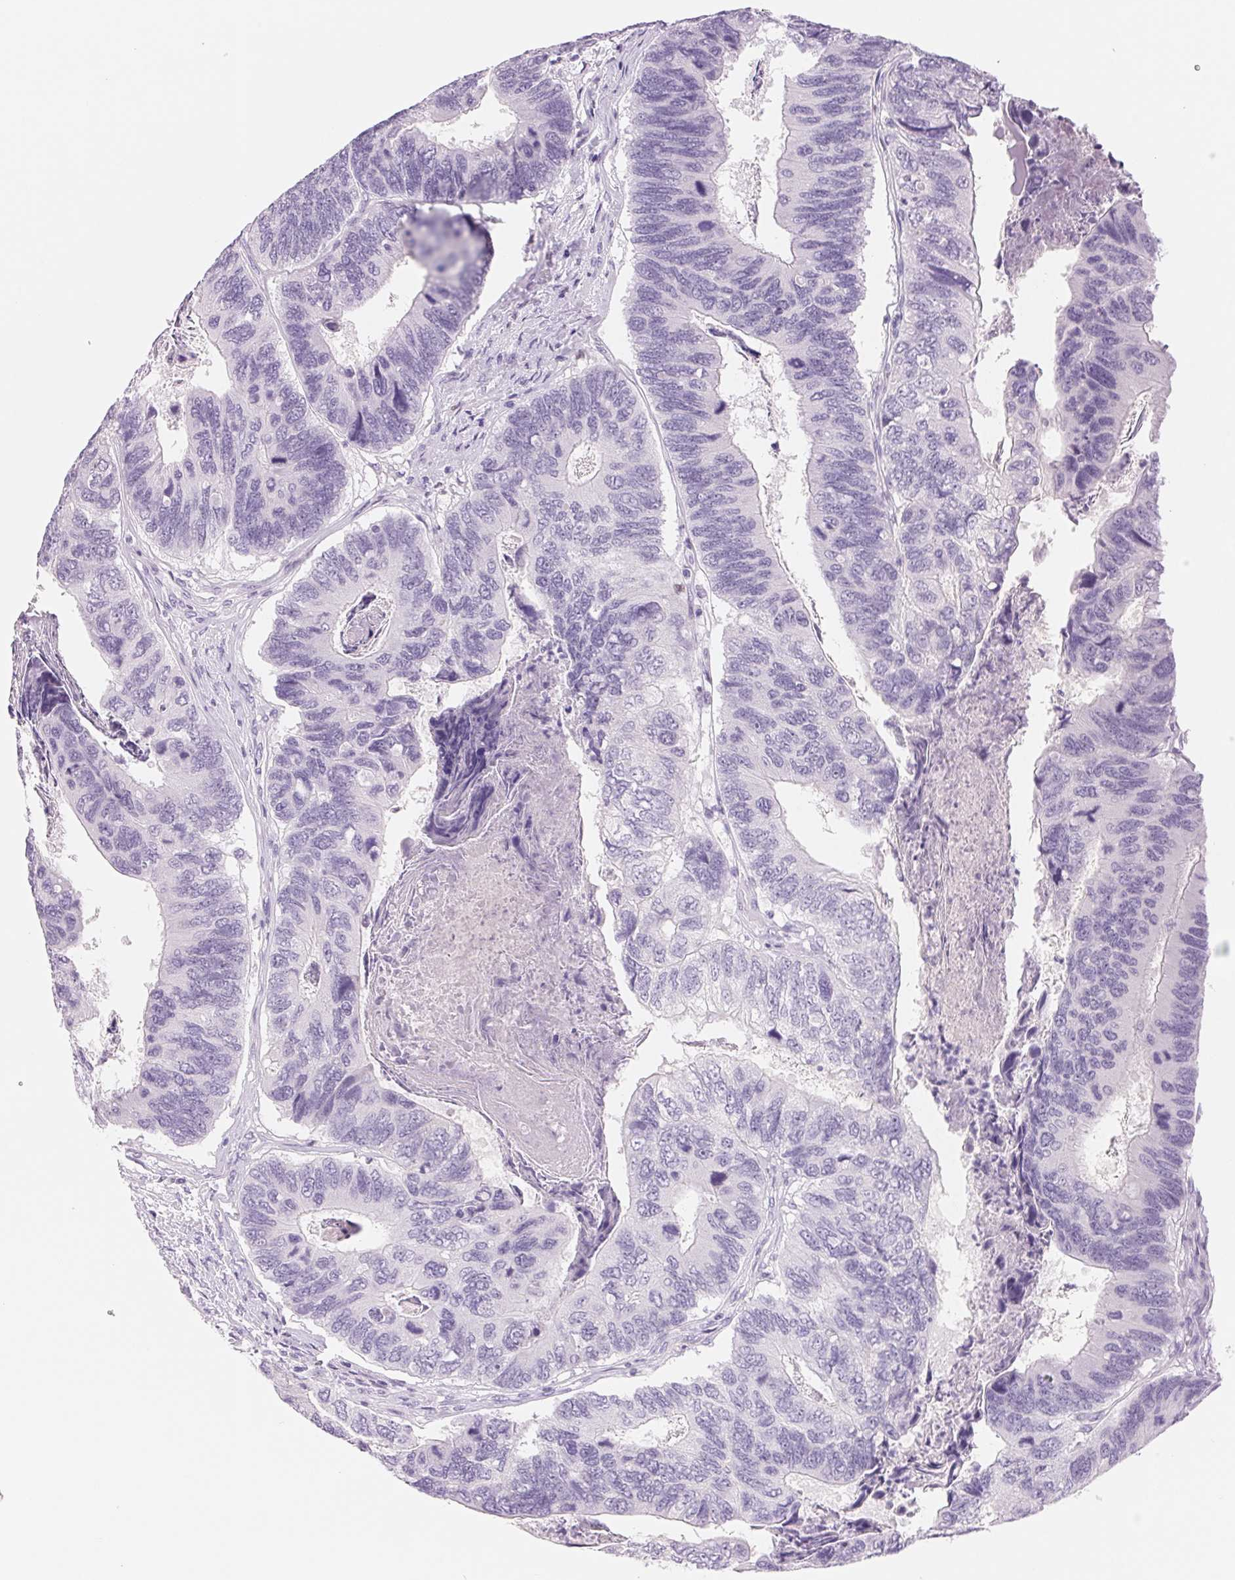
{"staining": {"intensity": "negative", "quantity": "none", "location": "none"}, "tissue": "colorectal cancer", "cell_type": "Tumor cells", "image_type": "cancer", "snomed": [{"axis": "morphology", "description": "Adenocarcinoma, NOS"}, {"axis": "topography", "description": "Colon"}], "caption": "This is an immunohistochemistry photomicrograph of colorectal cancer (adenocarcinoma). There is no staining in tumor cells.", "gene": "ASGR2", "patient": {"sex": "female", "age": 67}}